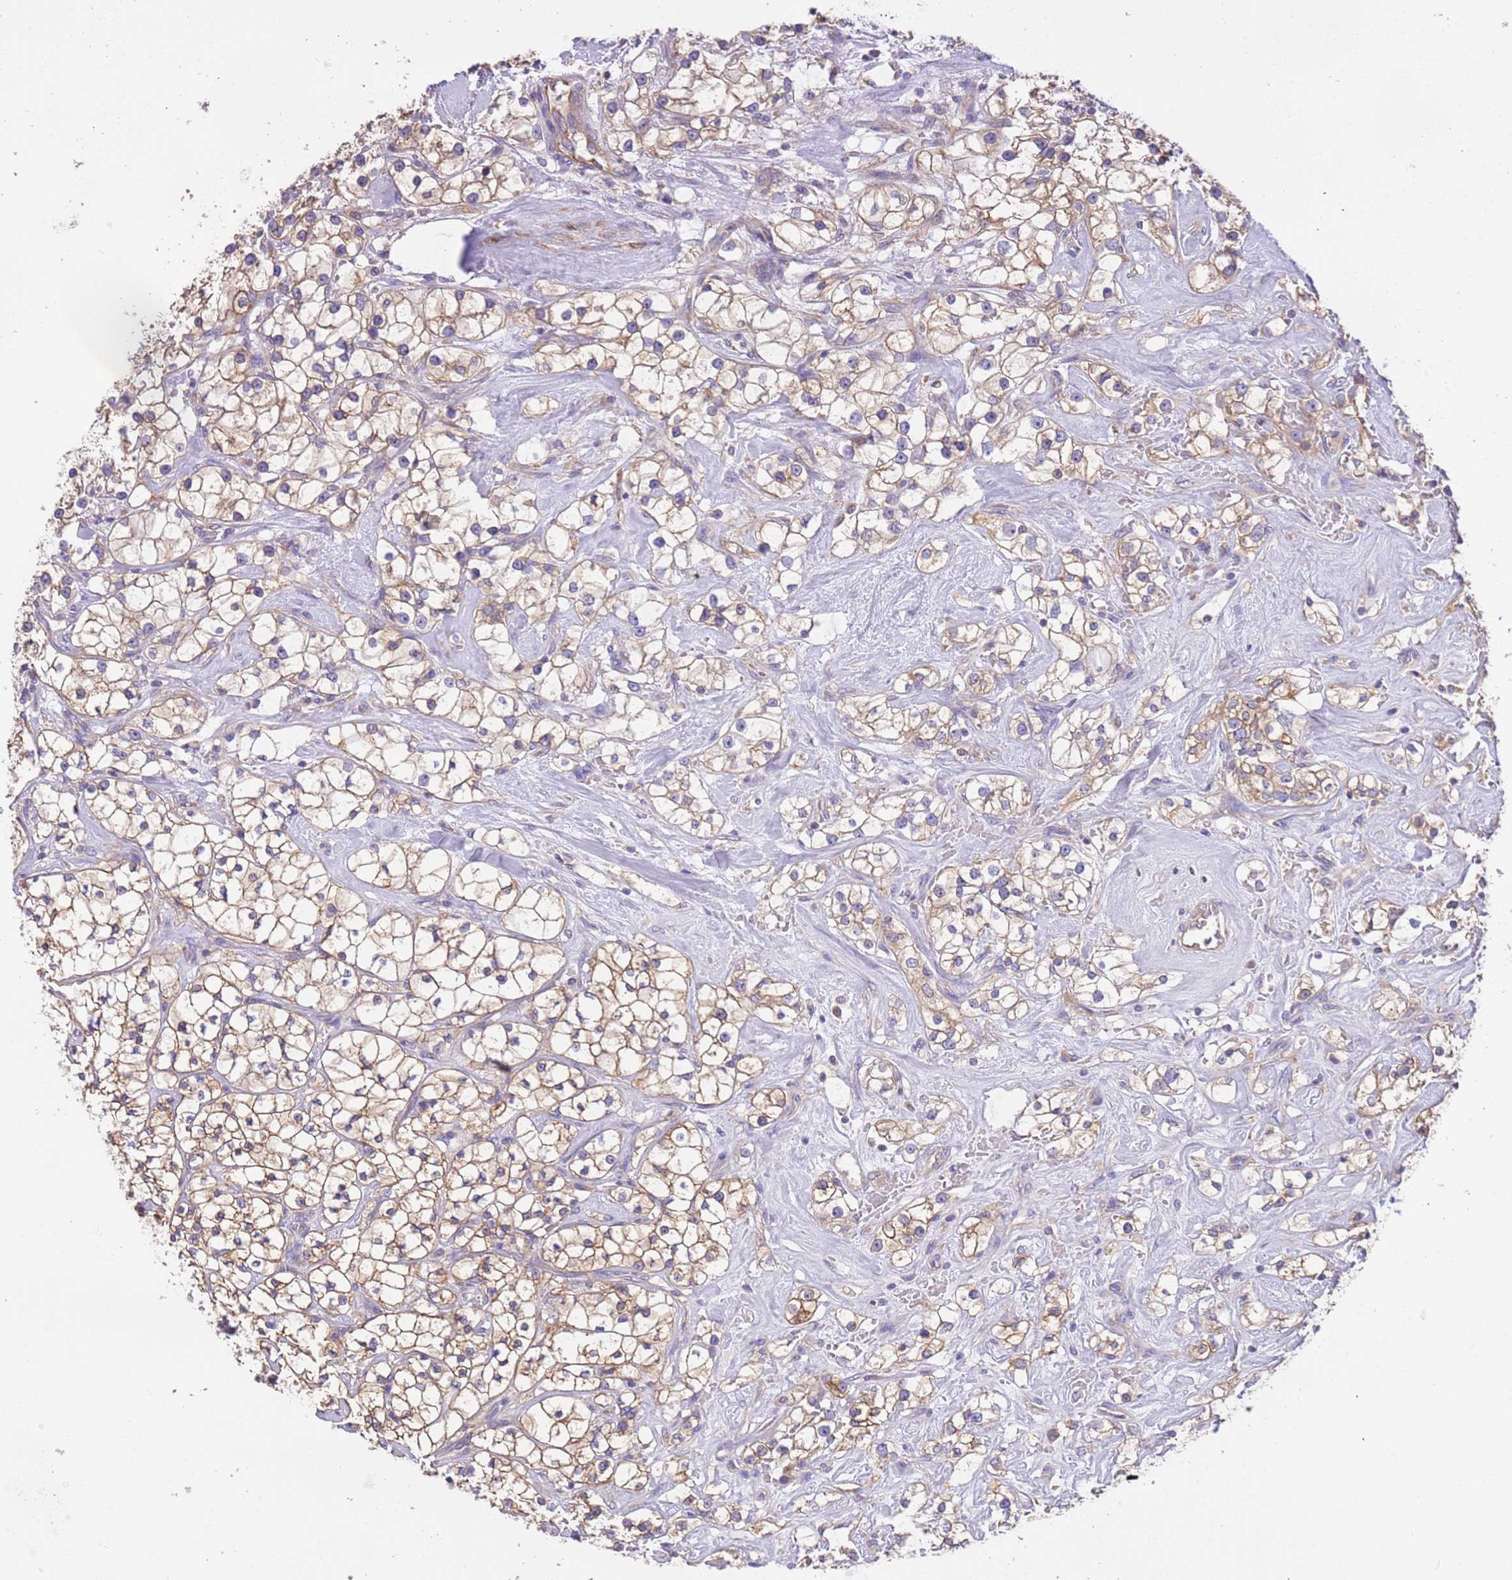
{"staining": {"intensity": "moderate", "quantity": ">75%", "location": "cytoplasmic/membranous"}, "tissue": "renal cancer", "cell_type": "Tumor cells", "image_type": "cancer", "snomed": [{"axis": "morphology", "description": "Adenocarcinoma, NOS"}, {"axis": "topography", "description": "Kidney"}], "caption": "The immunohistochemical stain shows moderate cytoplasmic/membranous expression in tumor cells of renal cancer (adenocarcinoma) tissue.", "gene": "NAALADL1", "patient": {"sex": "male", "age": 77}}